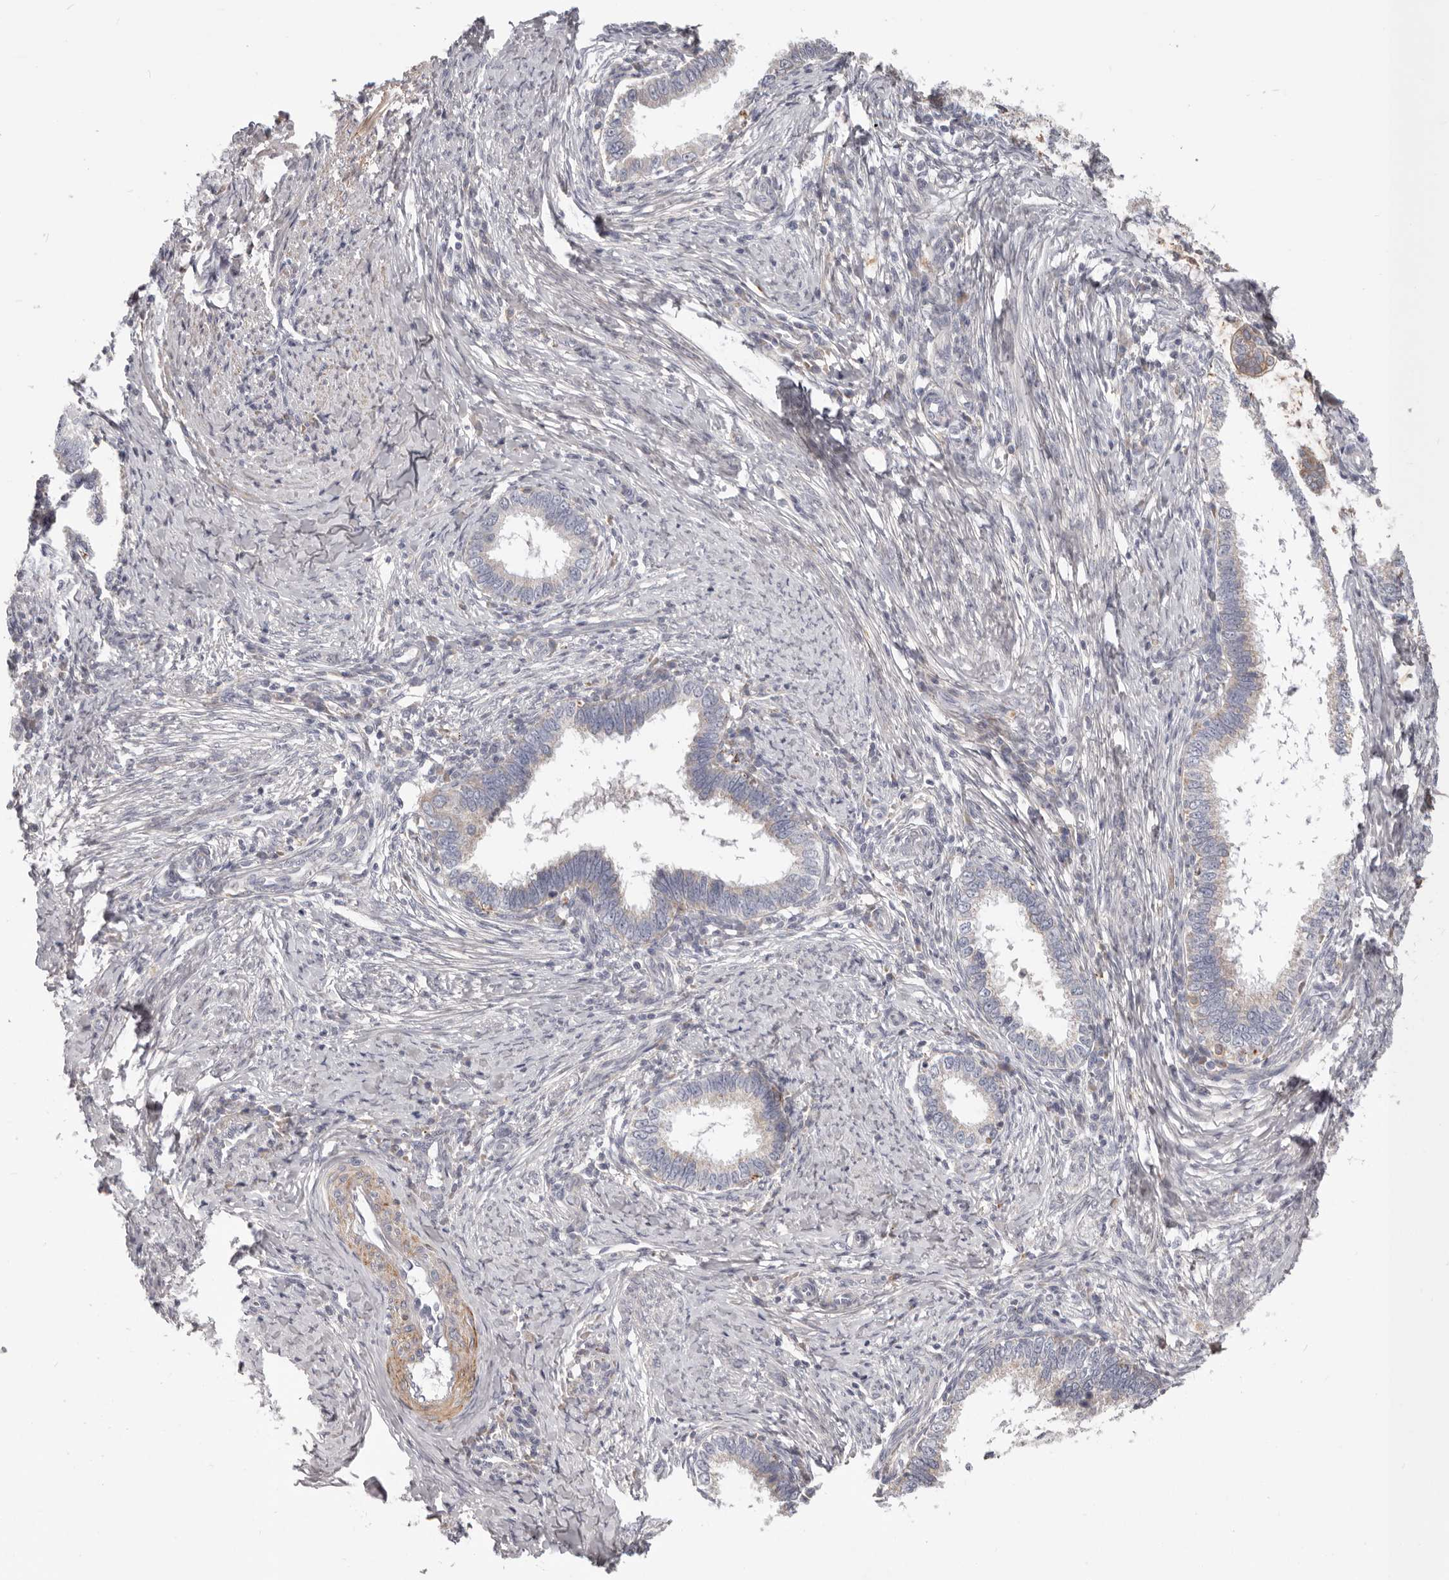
{"staining": {"intensity": "negative", "quantity": "none", "location": "none"}, "tissue": "cervical cancer", "cell_type": "Tumor cells", "image_type": "cancer", "snomed": [{"axis": "morphology", "description": "Adenocarcinoma, NOS"}, {"axis": "topography", "description": "Cervix"}], "caption": "Protein analysis of adenocarcinoma (cervical) reveals no significant positivity in tumor cells.", "gene": "MRPS10", "patient": {"sex": "female", "age": 36}}